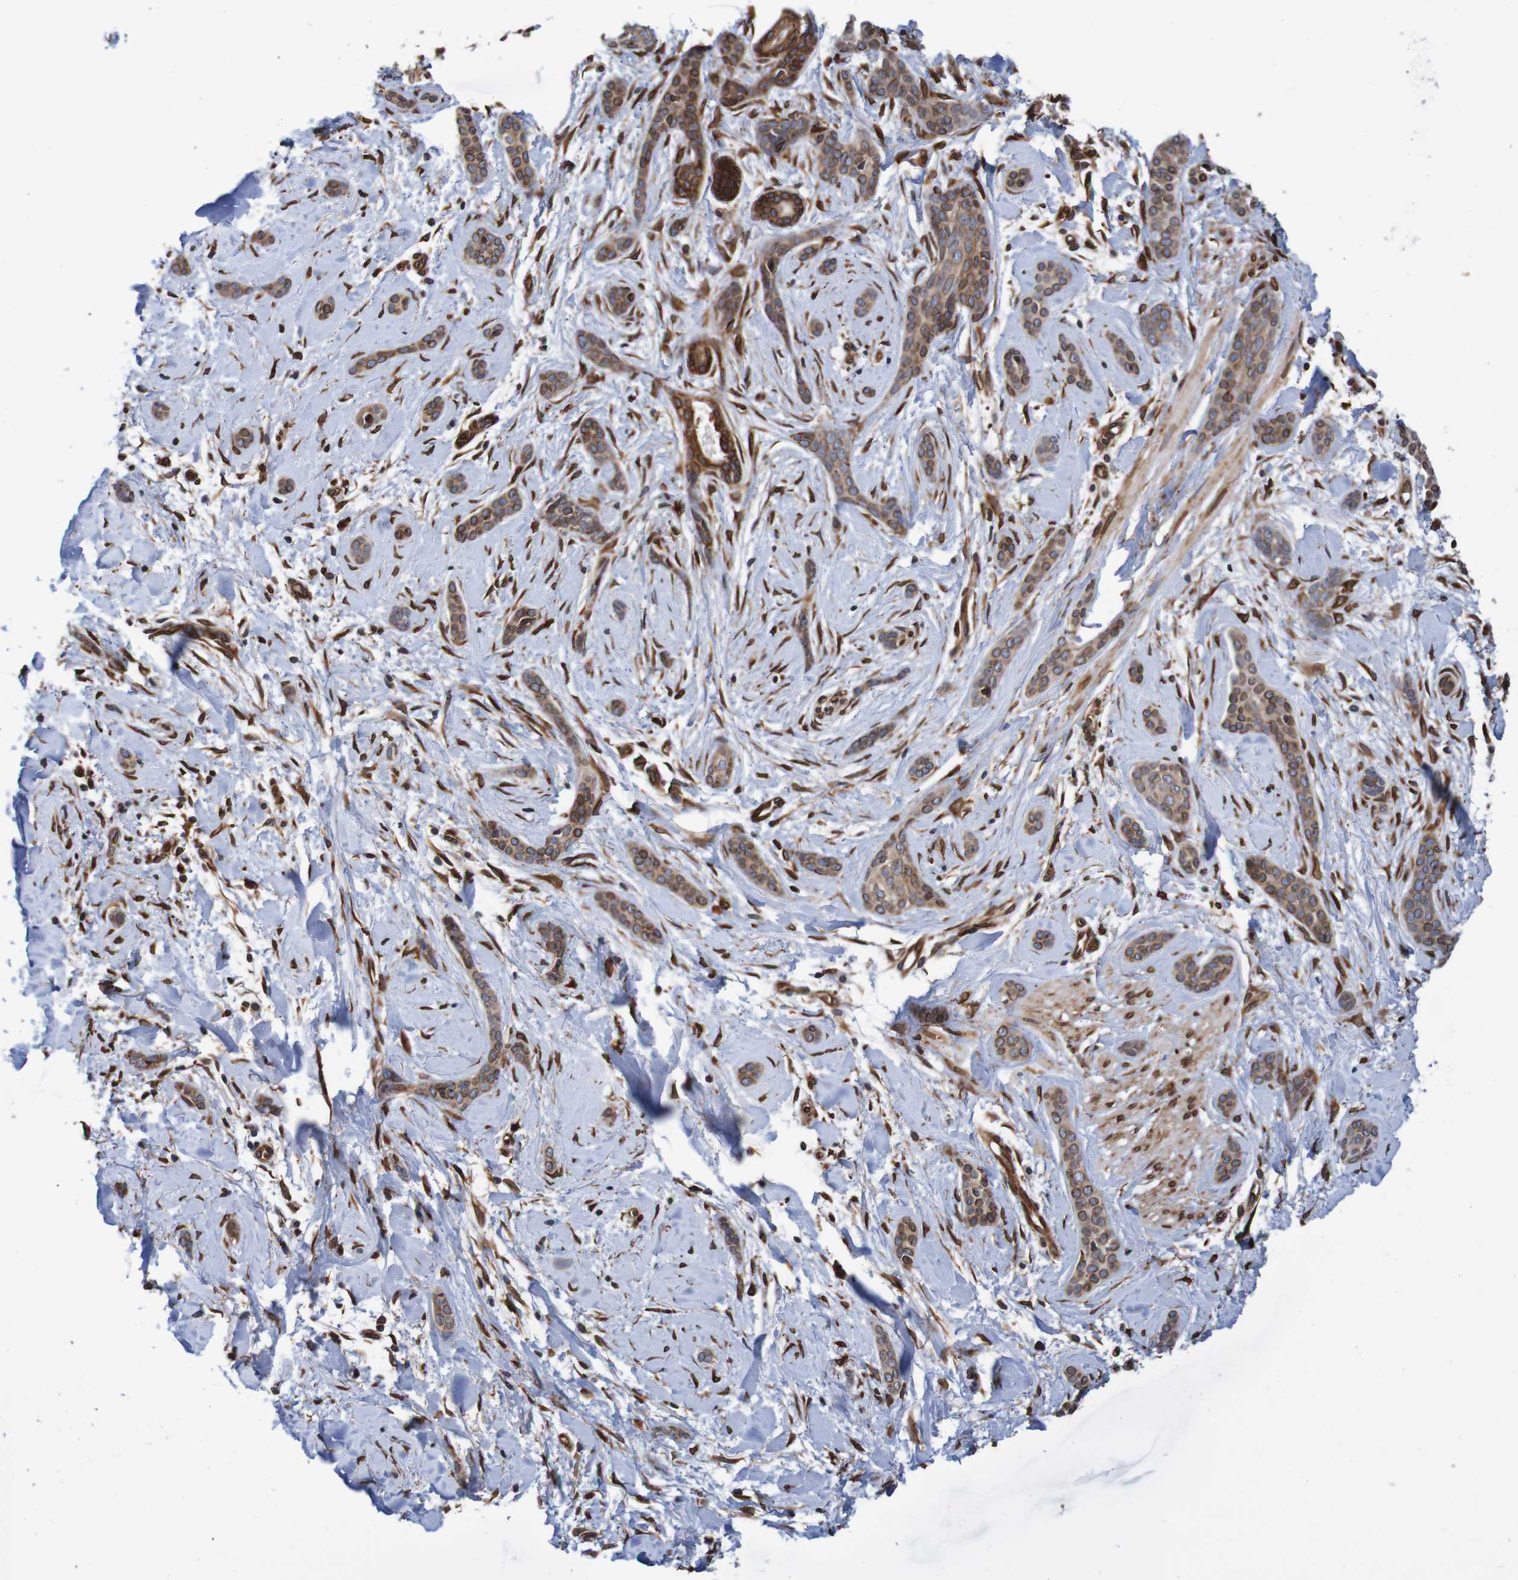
{"staining": {"intensity": "strong", "quantity": ">75%", "location": "cytoplasmic/membranous,nuclear"}, "tissue": "skin cancer", "cell_type": "Tumor cells", "image_type": "cancer", "snomed": [{"axis": "morphology", "description": "Basal cell carcinoma"}, {"axis": "morphology", "description": "Adnexal tumor, benign"}, {"axis": "topography", "description": "Skin"}], "caption": "Skin basal cell carcinoma tissue demonstrates strong cytoplasmic/membranous and nuclear expression in about >75% of tumor cells", "gene": "TMEM109", "patient": {"sex": "female", "age": 42}}